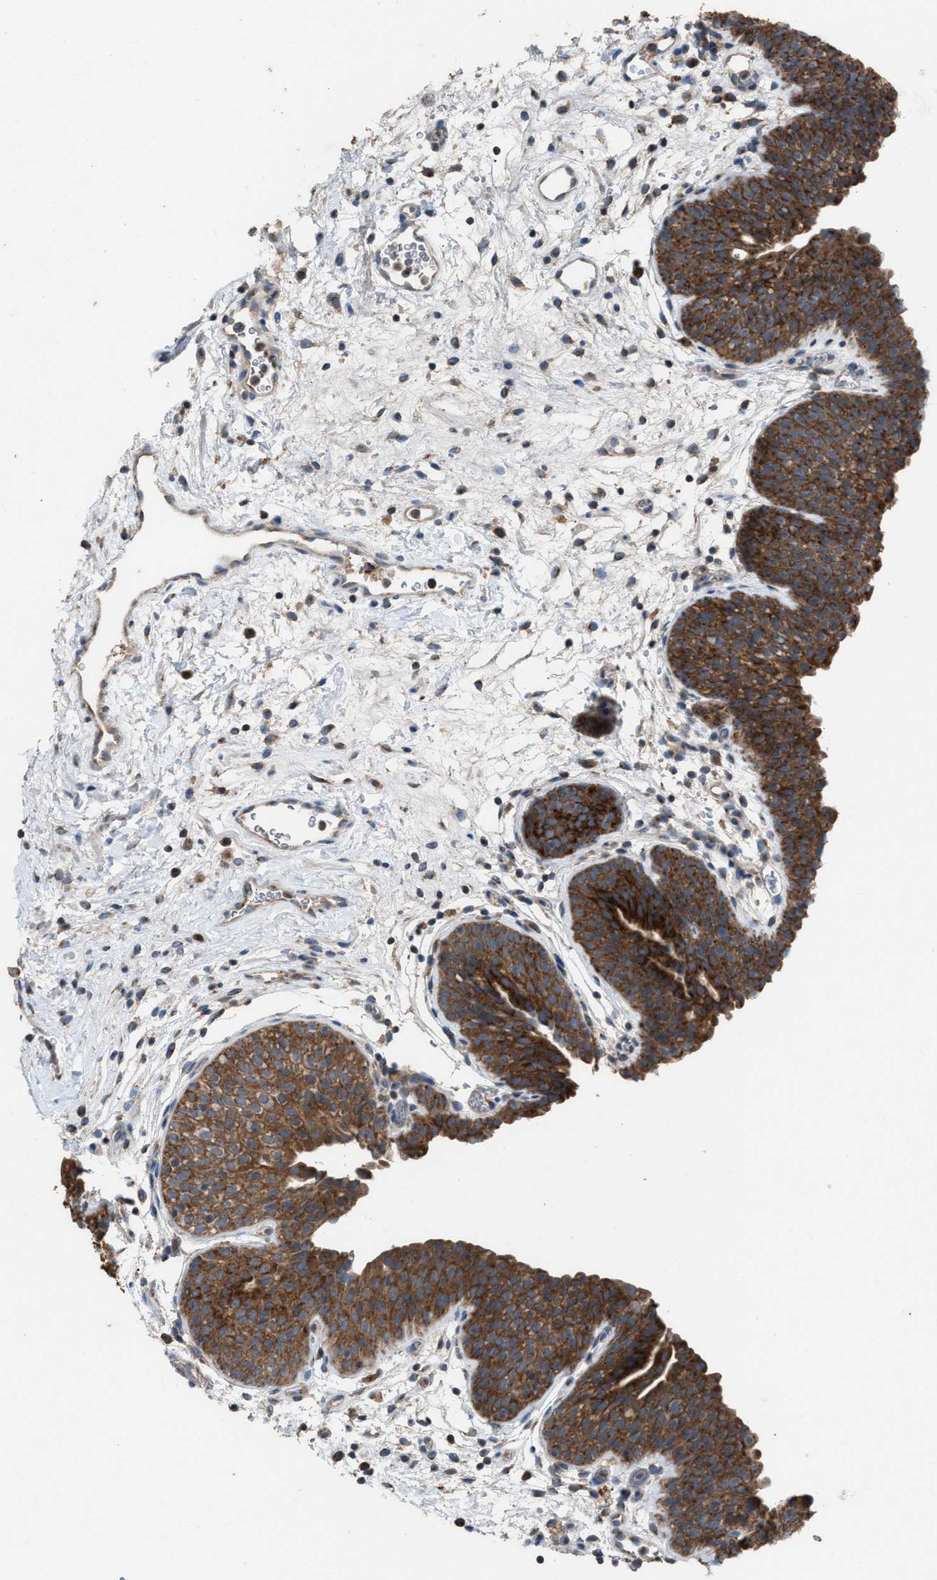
{"staining": {"intensity": "moderate", "quantity": ">75%", "location": "cytoplasmic/membranous"}, "tissue": "urinary bladder", "cell_type": "Urothelial cells", "image_type": "normal", "snomed": [{"axis": "morphology", "description": "Normal tissue, NOS"}, {"axis": "topography", "description": "Urinary bladder"}], "caption": "Benign urinary bladder reveals moderate cytoplasmic/membranous expression in approximately >75% of urothelial cells.", "gene": "TPK1", "patient": {"sex": "male", "age": 37}}